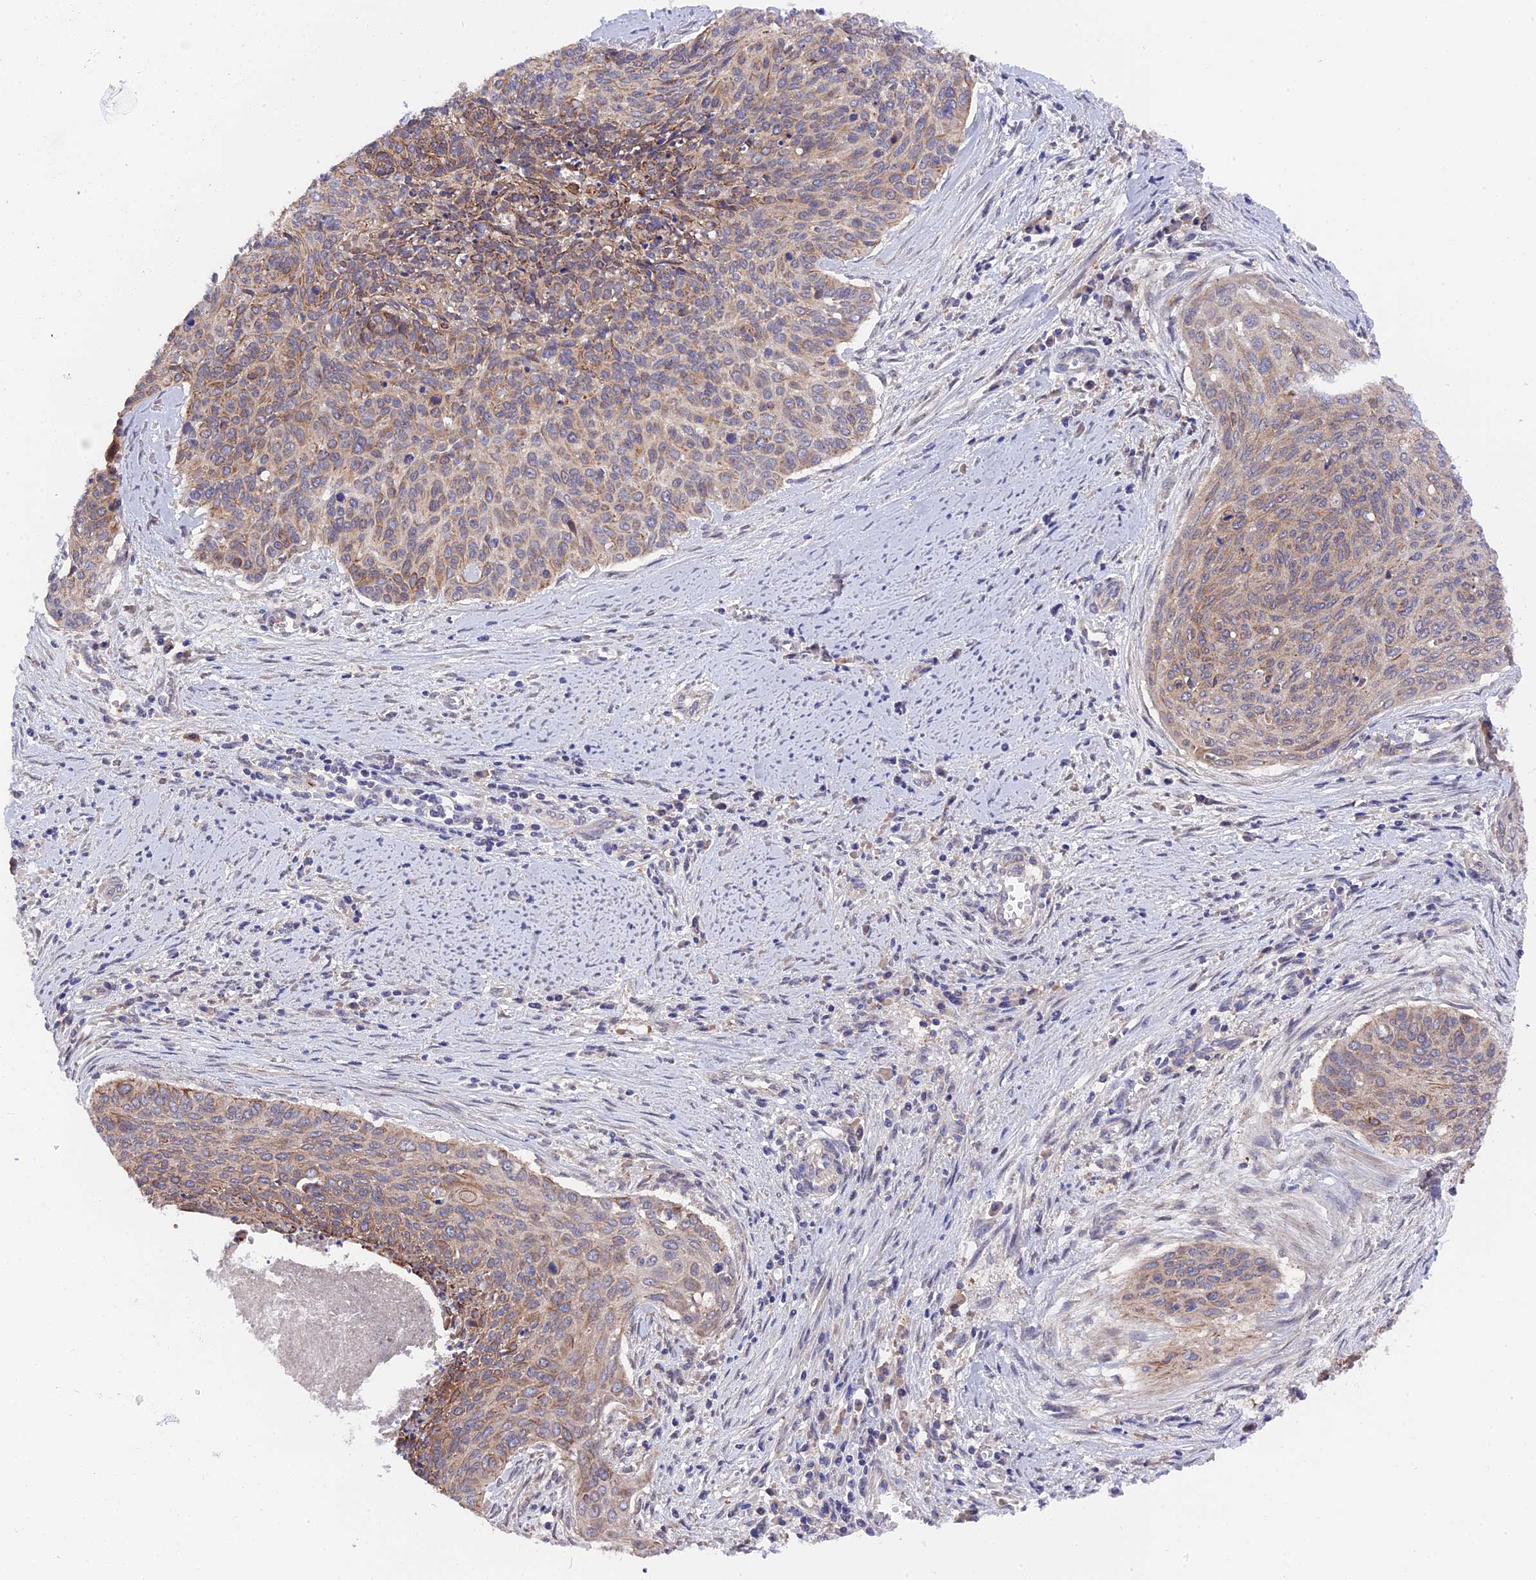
{"staining": {"intensity": "moderate", "quantity": "25%-75%", "location": "cytoplasmic/membranous"}, "tissue": "cervical cancer", "cell_type": "Tumor cells", "image_type": "cancer", "snomed": [{"axis": "morphology", "description": "Squamous cell carcinoma, NOS"}, {"axis": "topography", "description": "Cervix"}], "caption": "Cervical cancer stained with a brown dye displays moderate cytoplasmic/membranous positive expression in about 25%-75% of tumor cells.", "gene": "ZCCHC2", "patient": {"sex": "female", "age": 55}}